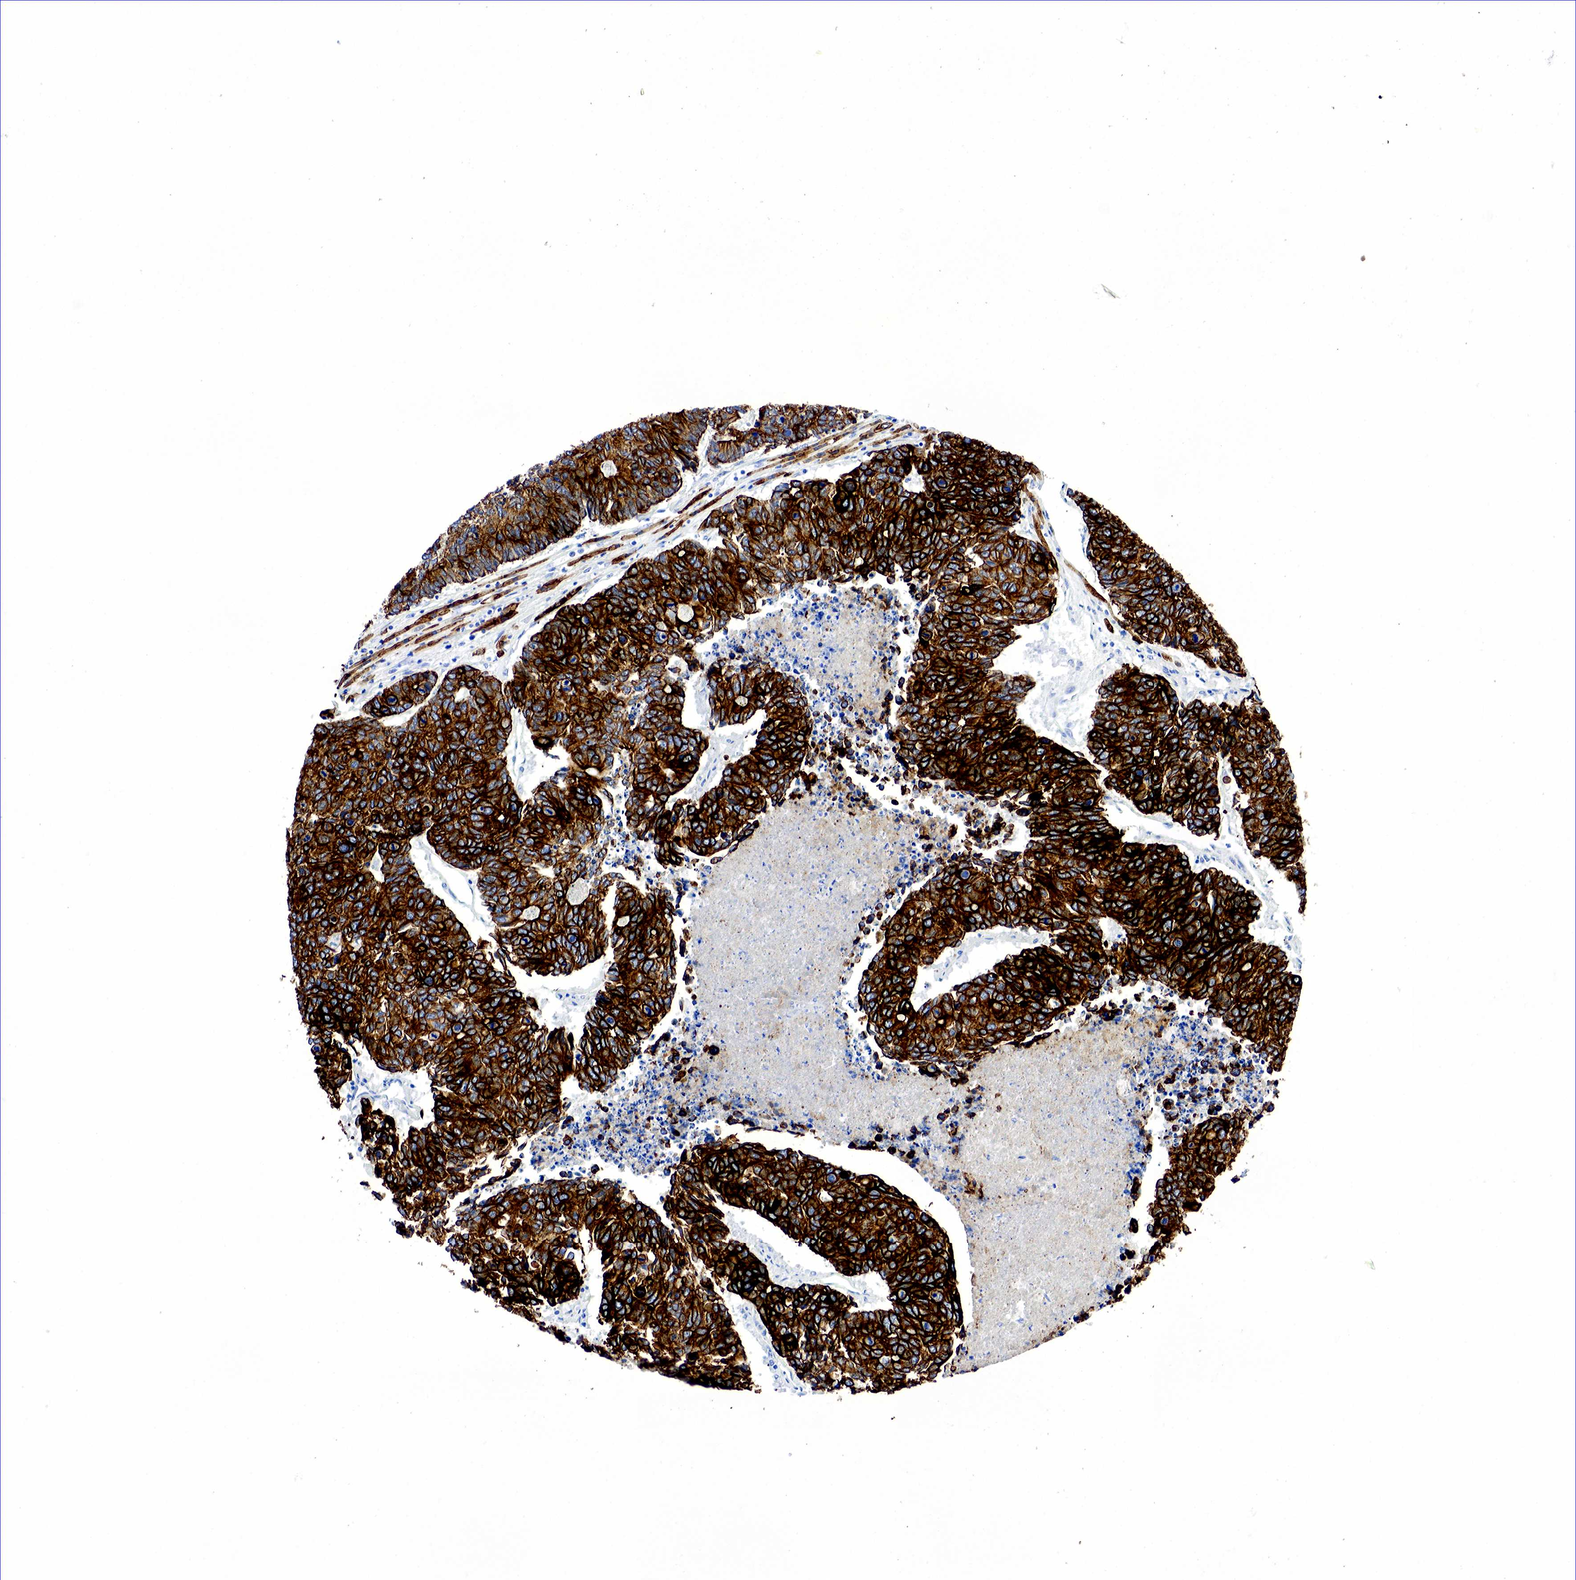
{"staining": {"intensity": "strong", "quantity": ">75%", "location": "cytoplasmic/membranous"}, "tissue": "liver cancer", "cell_type": "Tumor cells", "image_type": "cancer", "snomed": [{"axis": "morphology", "description": "Carcinoma, metastatic, NOS"}, {"axis": "topography", "description": "Liver"}], "caption": "The histopathology image exhibits staining of liver metastatic carcinoma, revealing strong cytoplasmic/membranous protein positivity (brown color) within tumor cells. Ihc stains the protein in brown and the nuclei are stained blue.", "gene": "KRT18", "patient": {"sex": "male", "age": 49}}